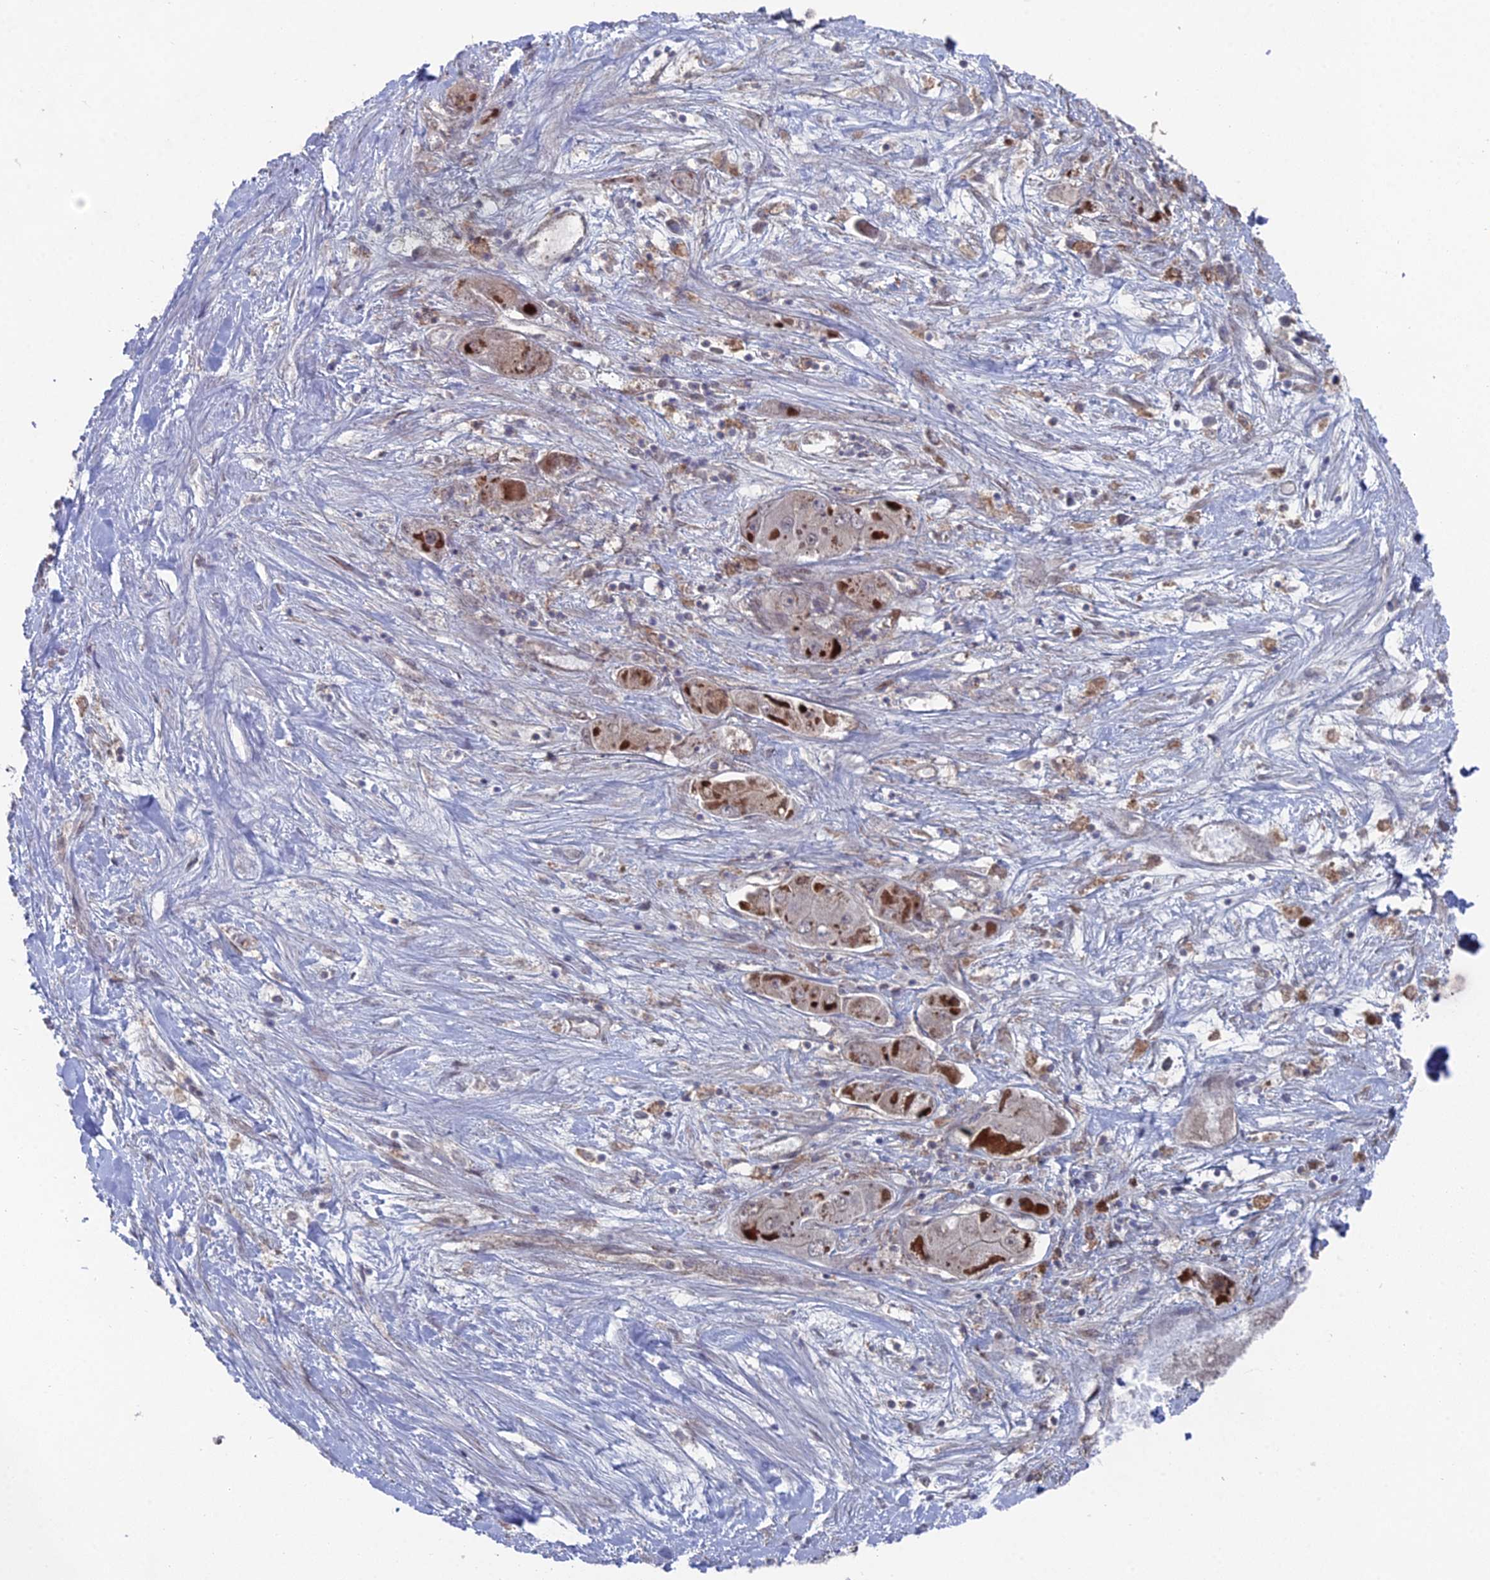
{"staining": {"intensity": "weak", "quantity": "<25%", "location": "cytoplasmic/membranous"}, "tissue": "liver cancer", "cell_type": "Tumor cells", "image_type": "cancer", "snomed": [{"axis": "morphology", "description": "Carcinoma, Hepatocellular, NOS"}, {"axis": "topography", "description": "Liver"}], "caption": "A high-resolution image shows immunohistochemistry staining of liver hepatocellular carcinoma, which shows no significant expression in tumor cells.", "gene": "UNC5D", "patient": {"sex": "female", "age": 73}}